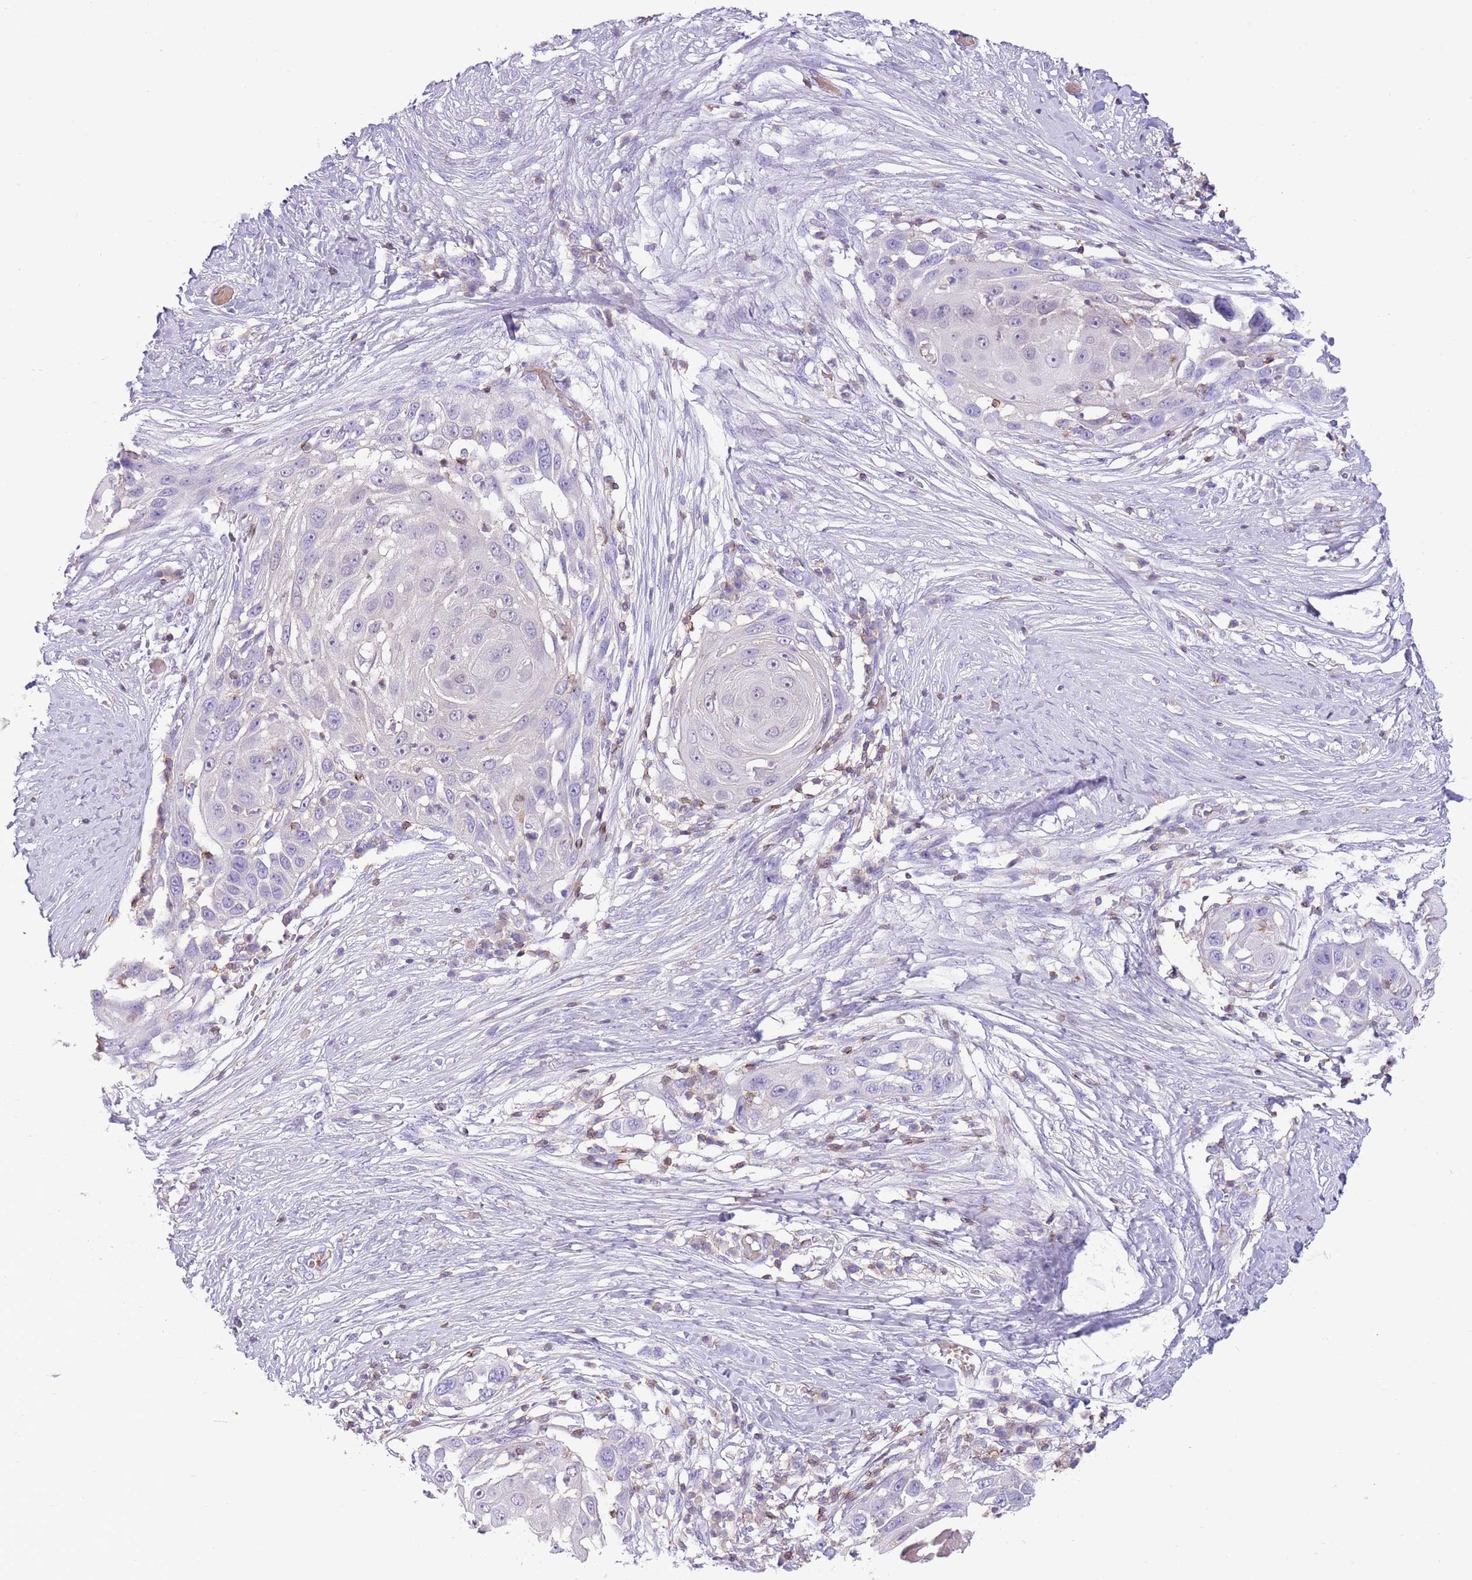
{"staining": {"intensity": "negative", "quantity": "none", "location": "none"}, "tissue": "skin cancer", "cell_type": "Tumor cells", "image_type": "cancer", "snomed": [{"axis": "morphology", "description": "Squamous cell carcinoma, NOS"}, {"axis": "topography", "description": "Skin"}], "caption": "Immunohistochemical staining of human skin cancer demonstrates no significant staining in tumor cells. Brightfield microscopy of immunohistochemistry (IHC) stained with DAB (3,3'-diaminobenzidine) (brown) and hematoxylin (blue), captured at high magnification.", "gene": "OR4Q3", "patient": {"sex": "female", "age": 44}}